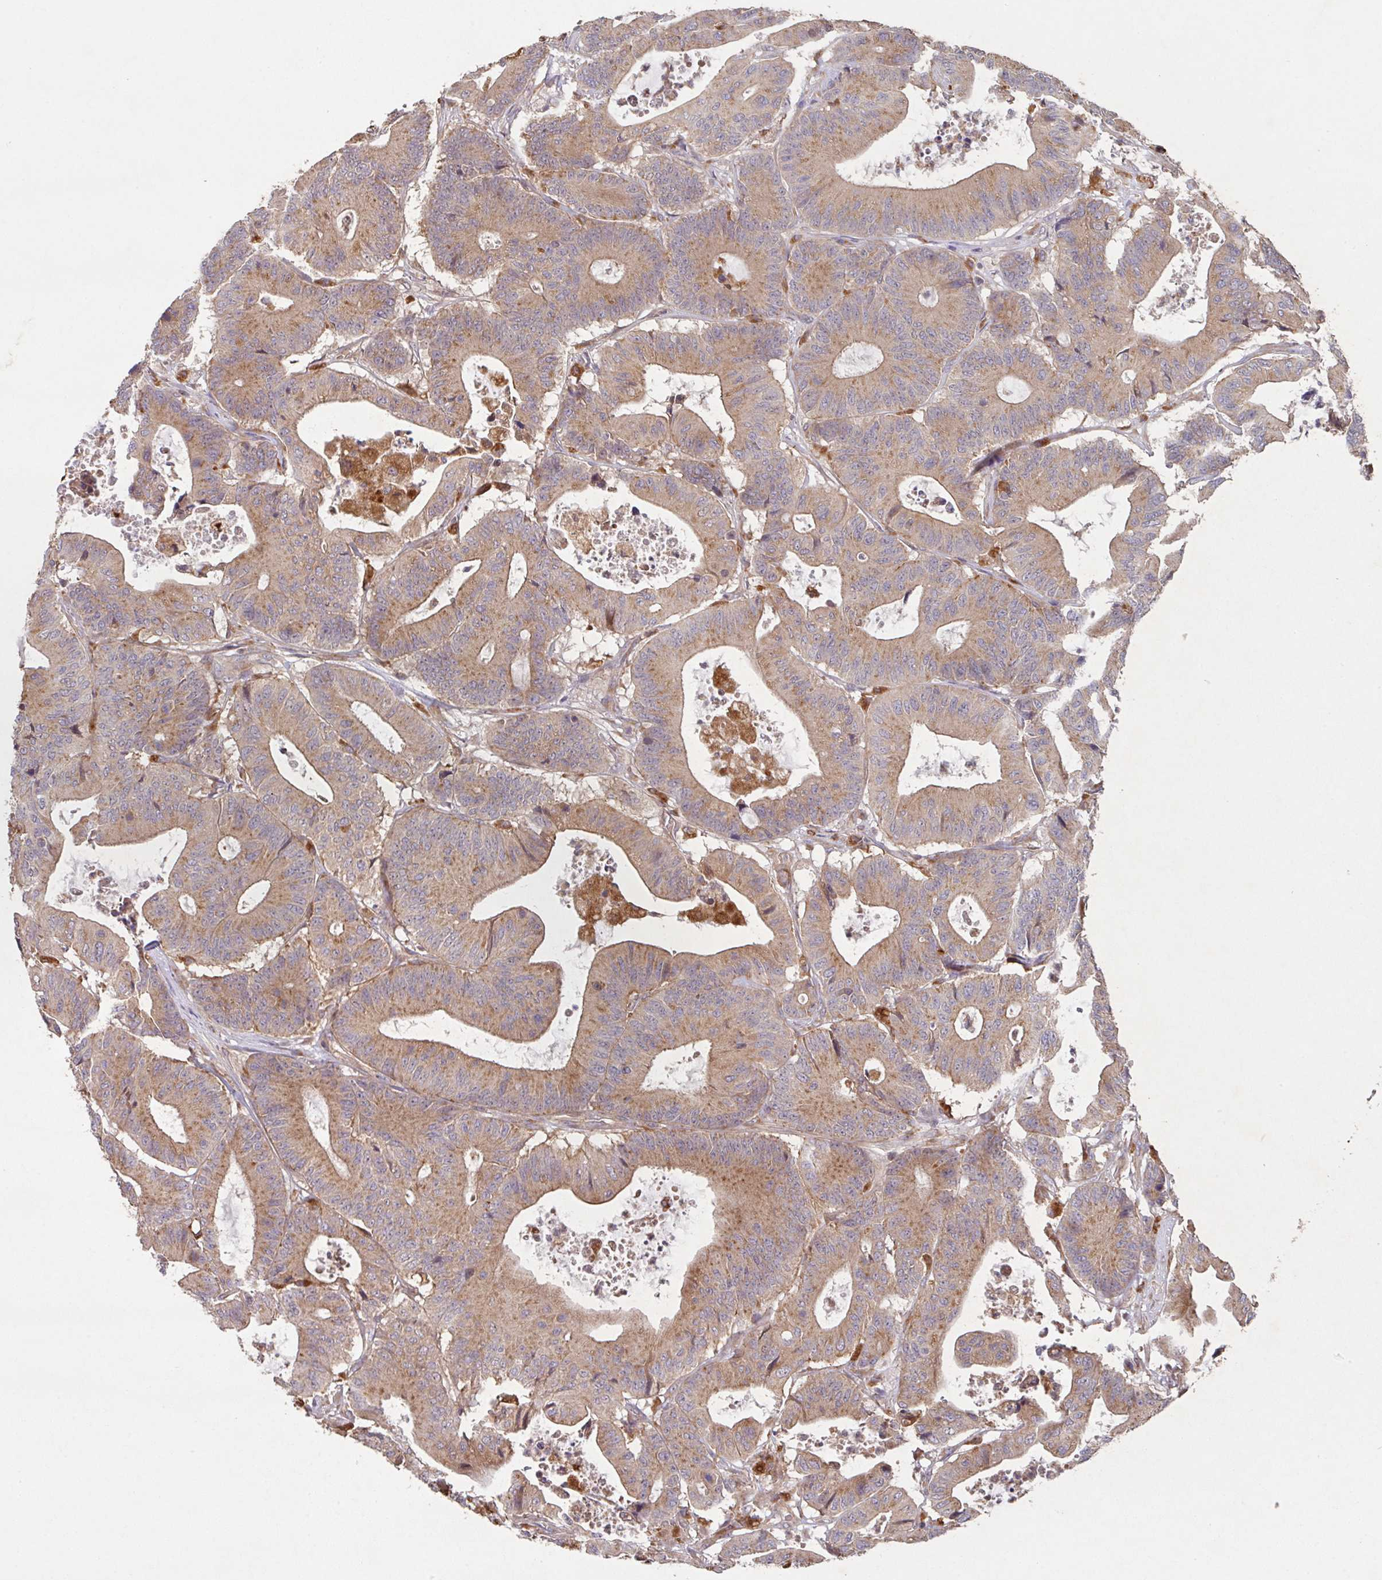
{"staining": {"intensity": "moderate", "quantity": ">75%", "location": "cytoplasmic/membranous"}, "tissue": "colorectal cancer", "cell_type": "Tumor cells", "image_type": "cancer", "snomed": [{"axis": "morphology", "description": "Adenocarcinoma, NOS"}, {"axis": "topography", "description": "Colon"}], "caption": "This histopathology image reveals IHC staining of human colorectal adenocarcinoma, with medium moderate cytoplasmic/membranous expression in about >75% of tumor cells.", "gene": "TRIM14", "patient": {"sex": "female", "age": 84}}